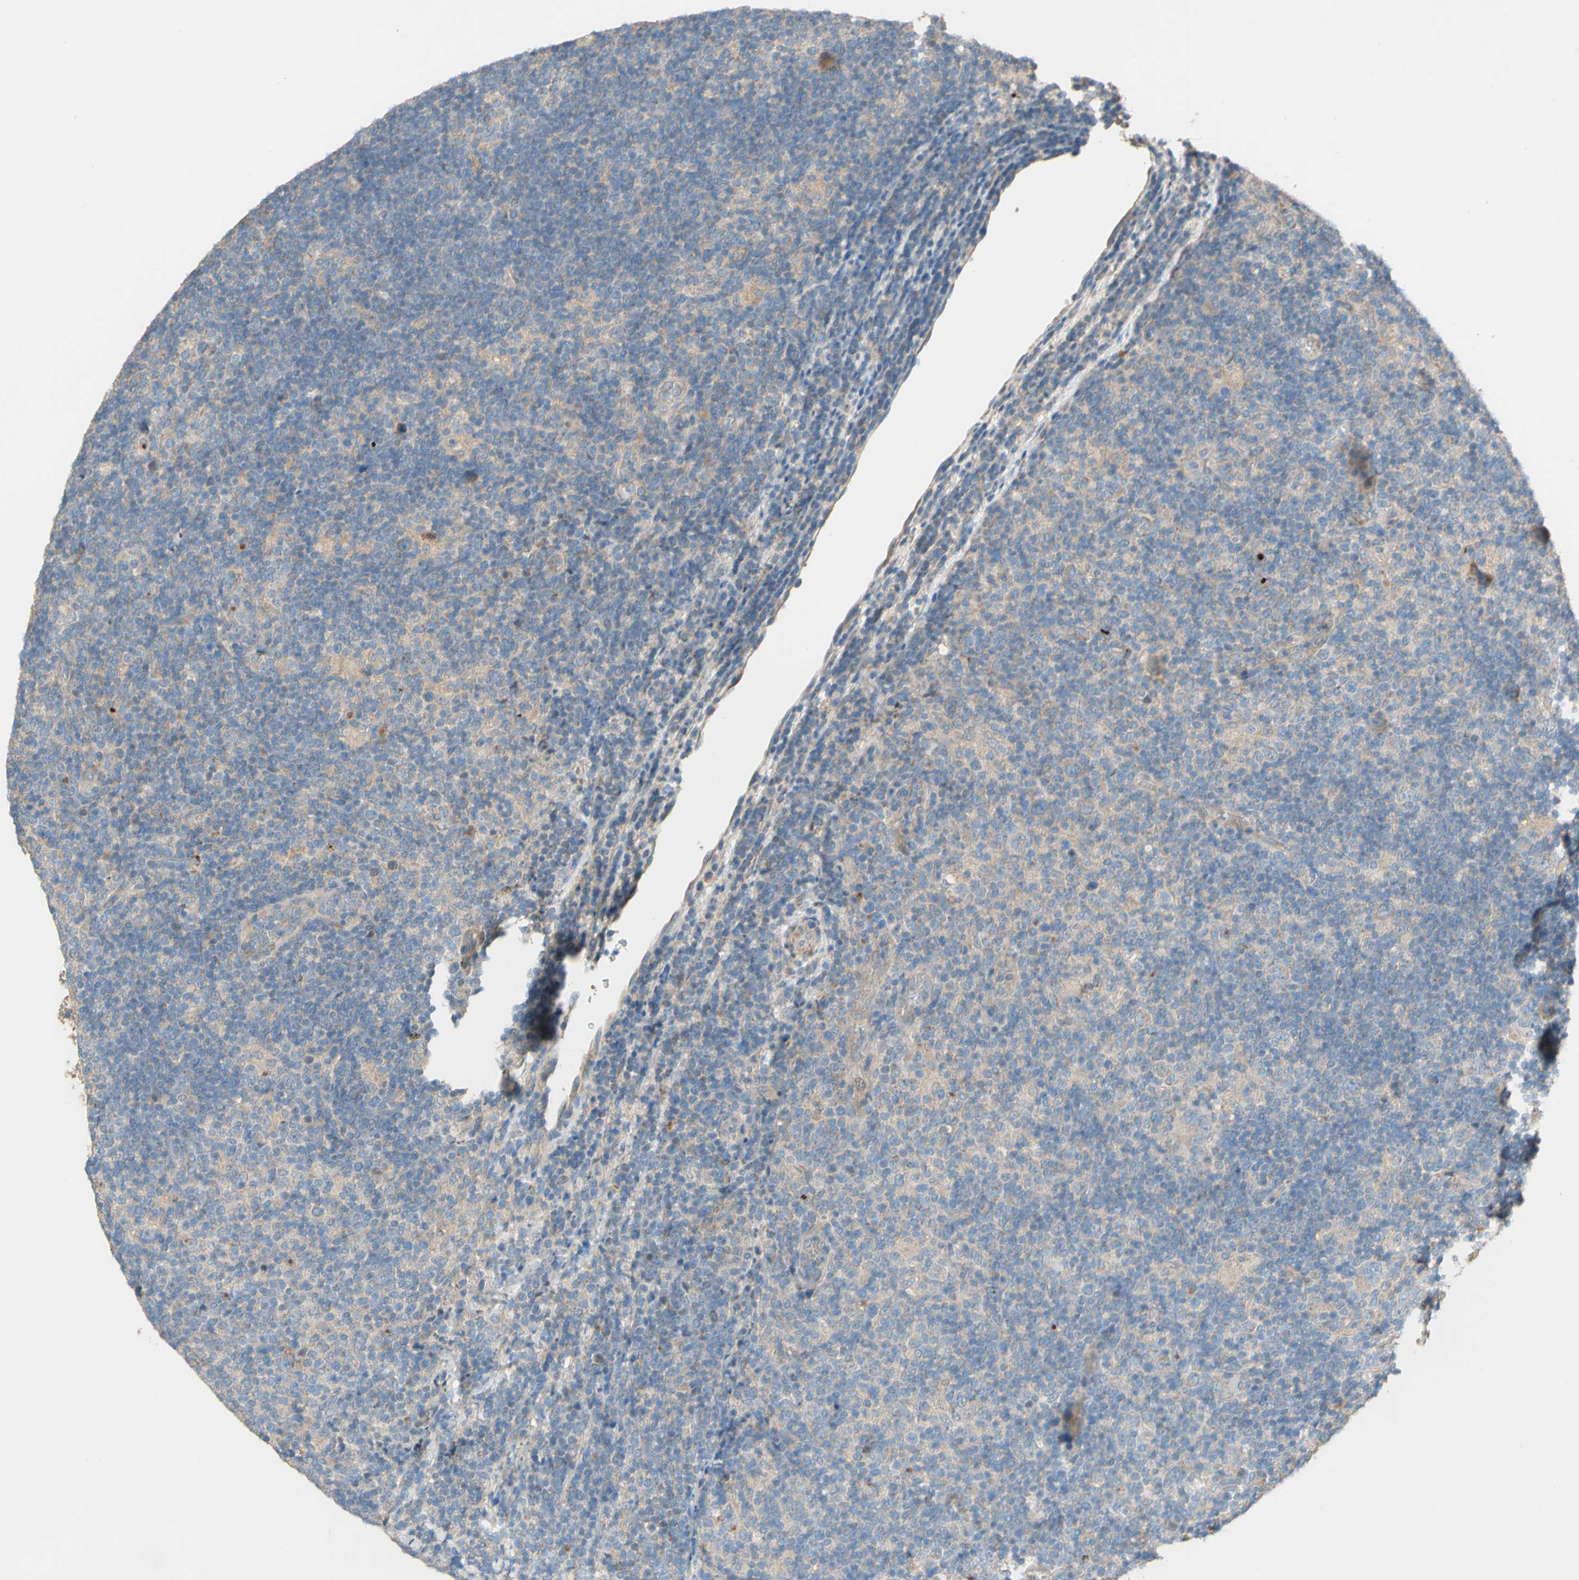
{"staining": {"intensity": "weak", "quantity": ">75%", "location": "cytoplasmic/membranous"}, "tissue": "lymphoma", "cell_type": "Tumor cells", "image_type": "cancer", "snomed": [{"axis": "morphology", "description": "Hodgkin's disease, NOS"}, {"axis": "topography", "description": "Lymph node"}], "caption": "Immunohistochemical staining of lymphoma shows weak cytoplasmic/membranous protein positivity in approximately >75% of tumor cells.", "gene": "DKK3", "patient": {"sex": "female", "age": 57}}